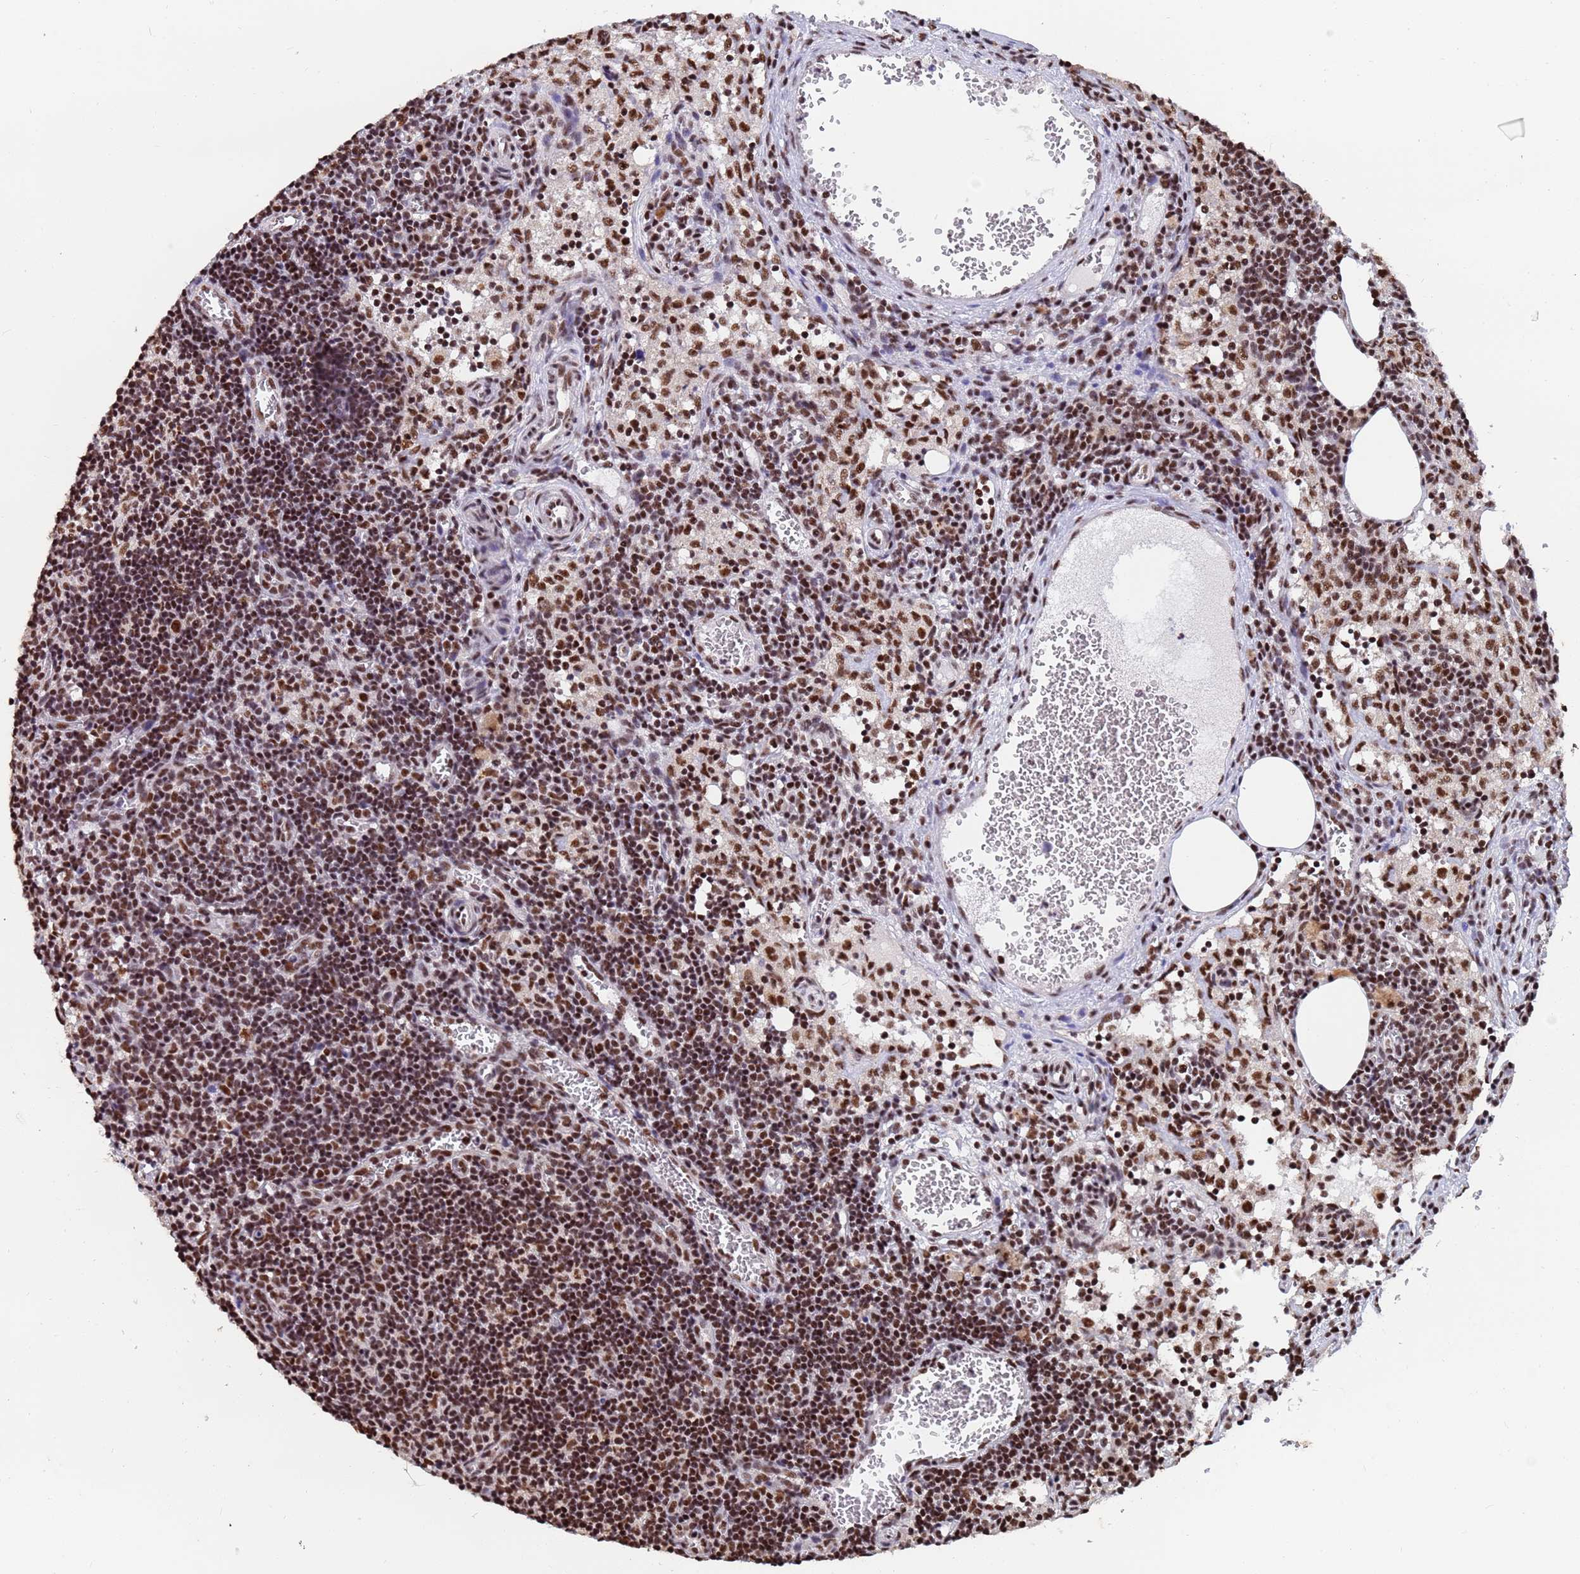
{"staining": {"intensity": "strong", "quantity": "25%-75%", "location": "nuclear"}, "tissue": "lymph node", "cell_type": "Non-germinal center cells", "image_type": "normal", "snomed": [{"axis": "morphology", "description": "Normal tissue, NOS"}, {"axis": "topography", "description": "Lymph node"}], "caption": "Immunohistochemical staining of normal lymph node exhibits 25%-75% levels of strong nuclear protein staining in approximately 25%-75% of non-germinal center cells.", "gene": "SF3B2", "patient": {"sex": "female", "age": 37}}